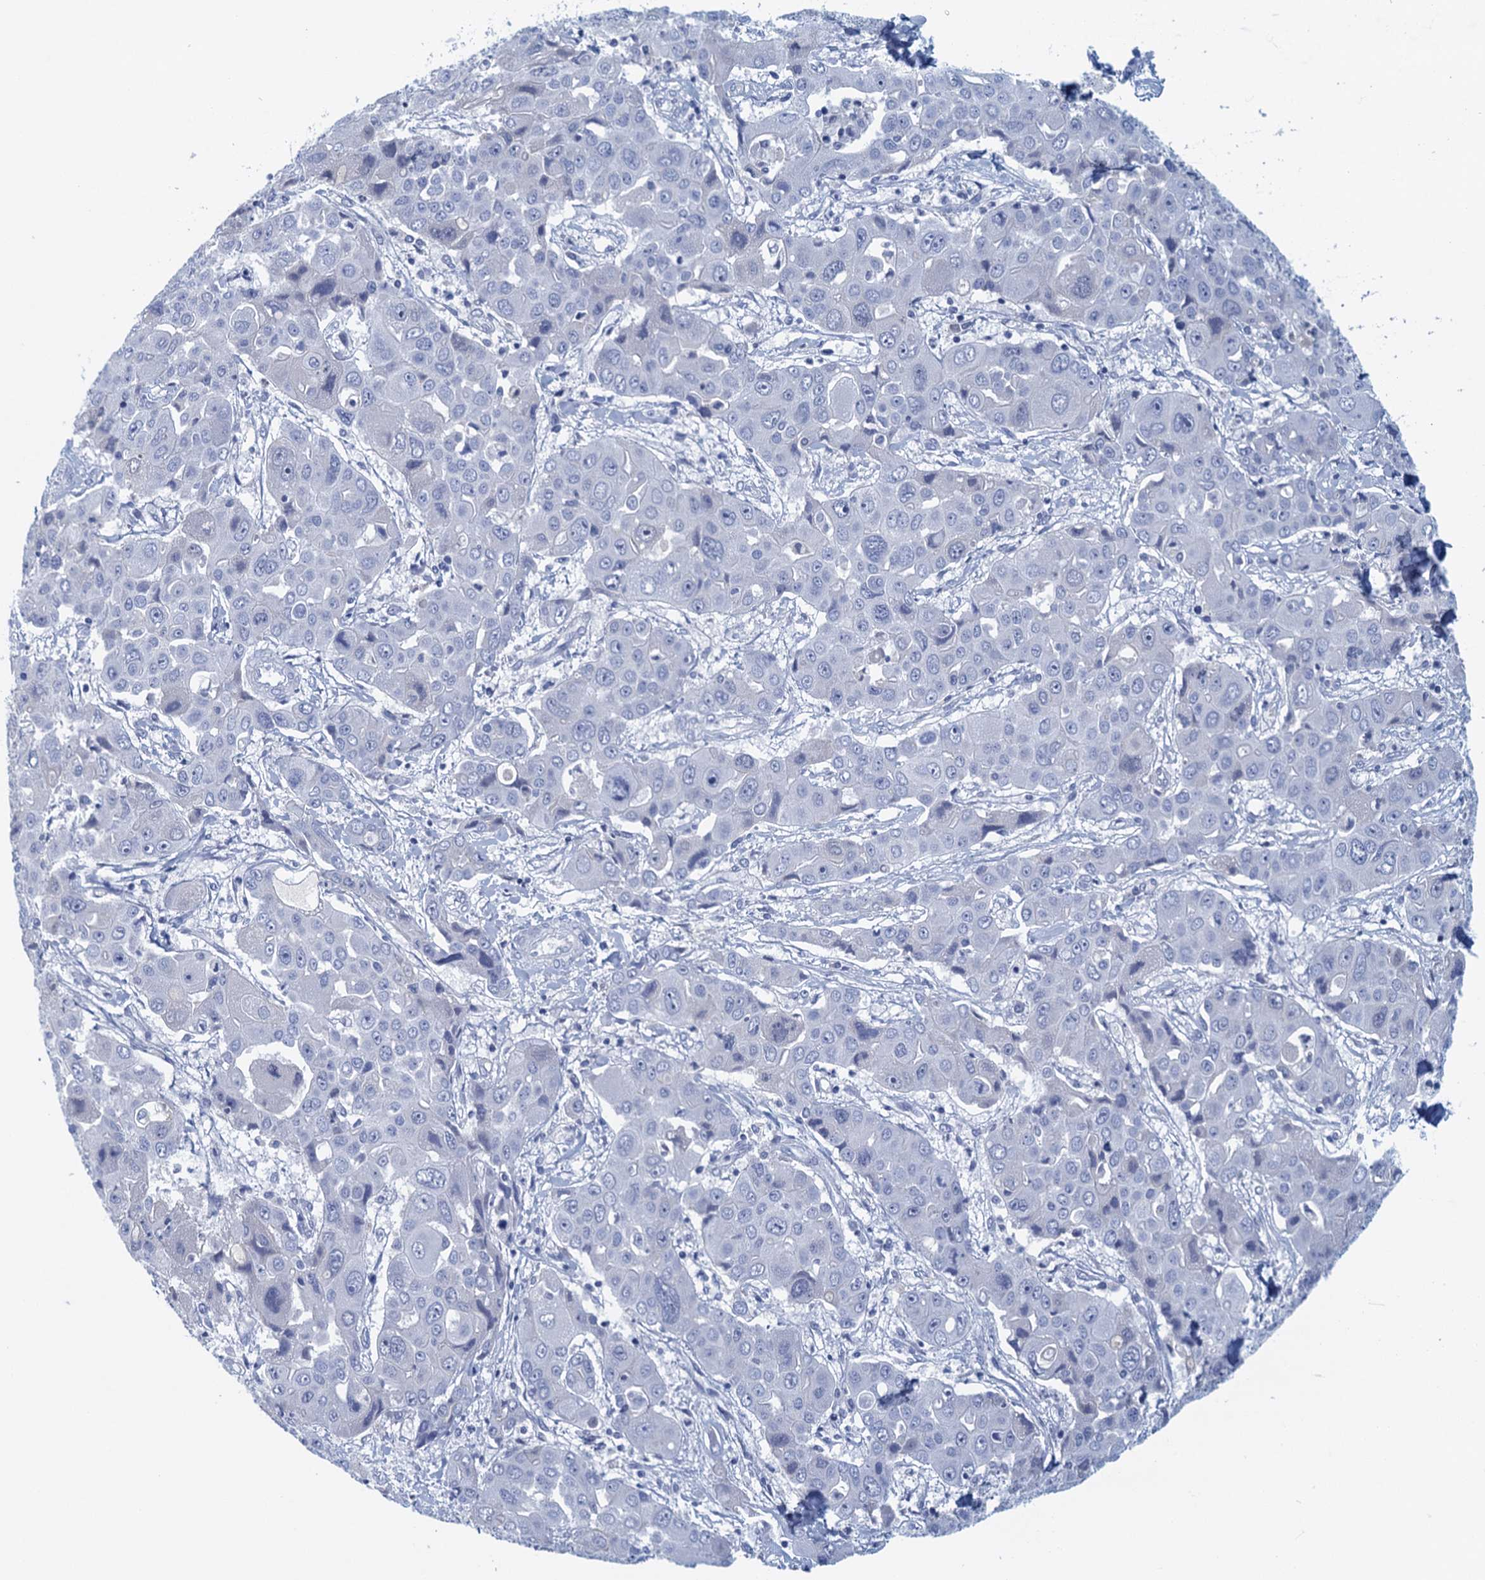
{"staining": {"intensity": "negative", "quantity": "none", "location": "none"}, "tissue": "liver cancer", "cell_type": "Tumor cells", "image_type": "cancer", "snomed": [{"axis": "morphology", "description": "Cholangiocarcinoma"}, {"axis": "topography", "description": "Liver"}], "caption": "An IHC image of liver cholangiocarcinoma is shown. There is no staining in tumor cells of liver cholangiocarcinoma. Brightfield microscopy of immunohistochemistry stained with DAB (3,3'-diaminobenzidine) (brown) and hematoxylin (blue), captured at high magnification.", "gene": "CYP51A1", "patient": {"sex": "male", "age": 67}}